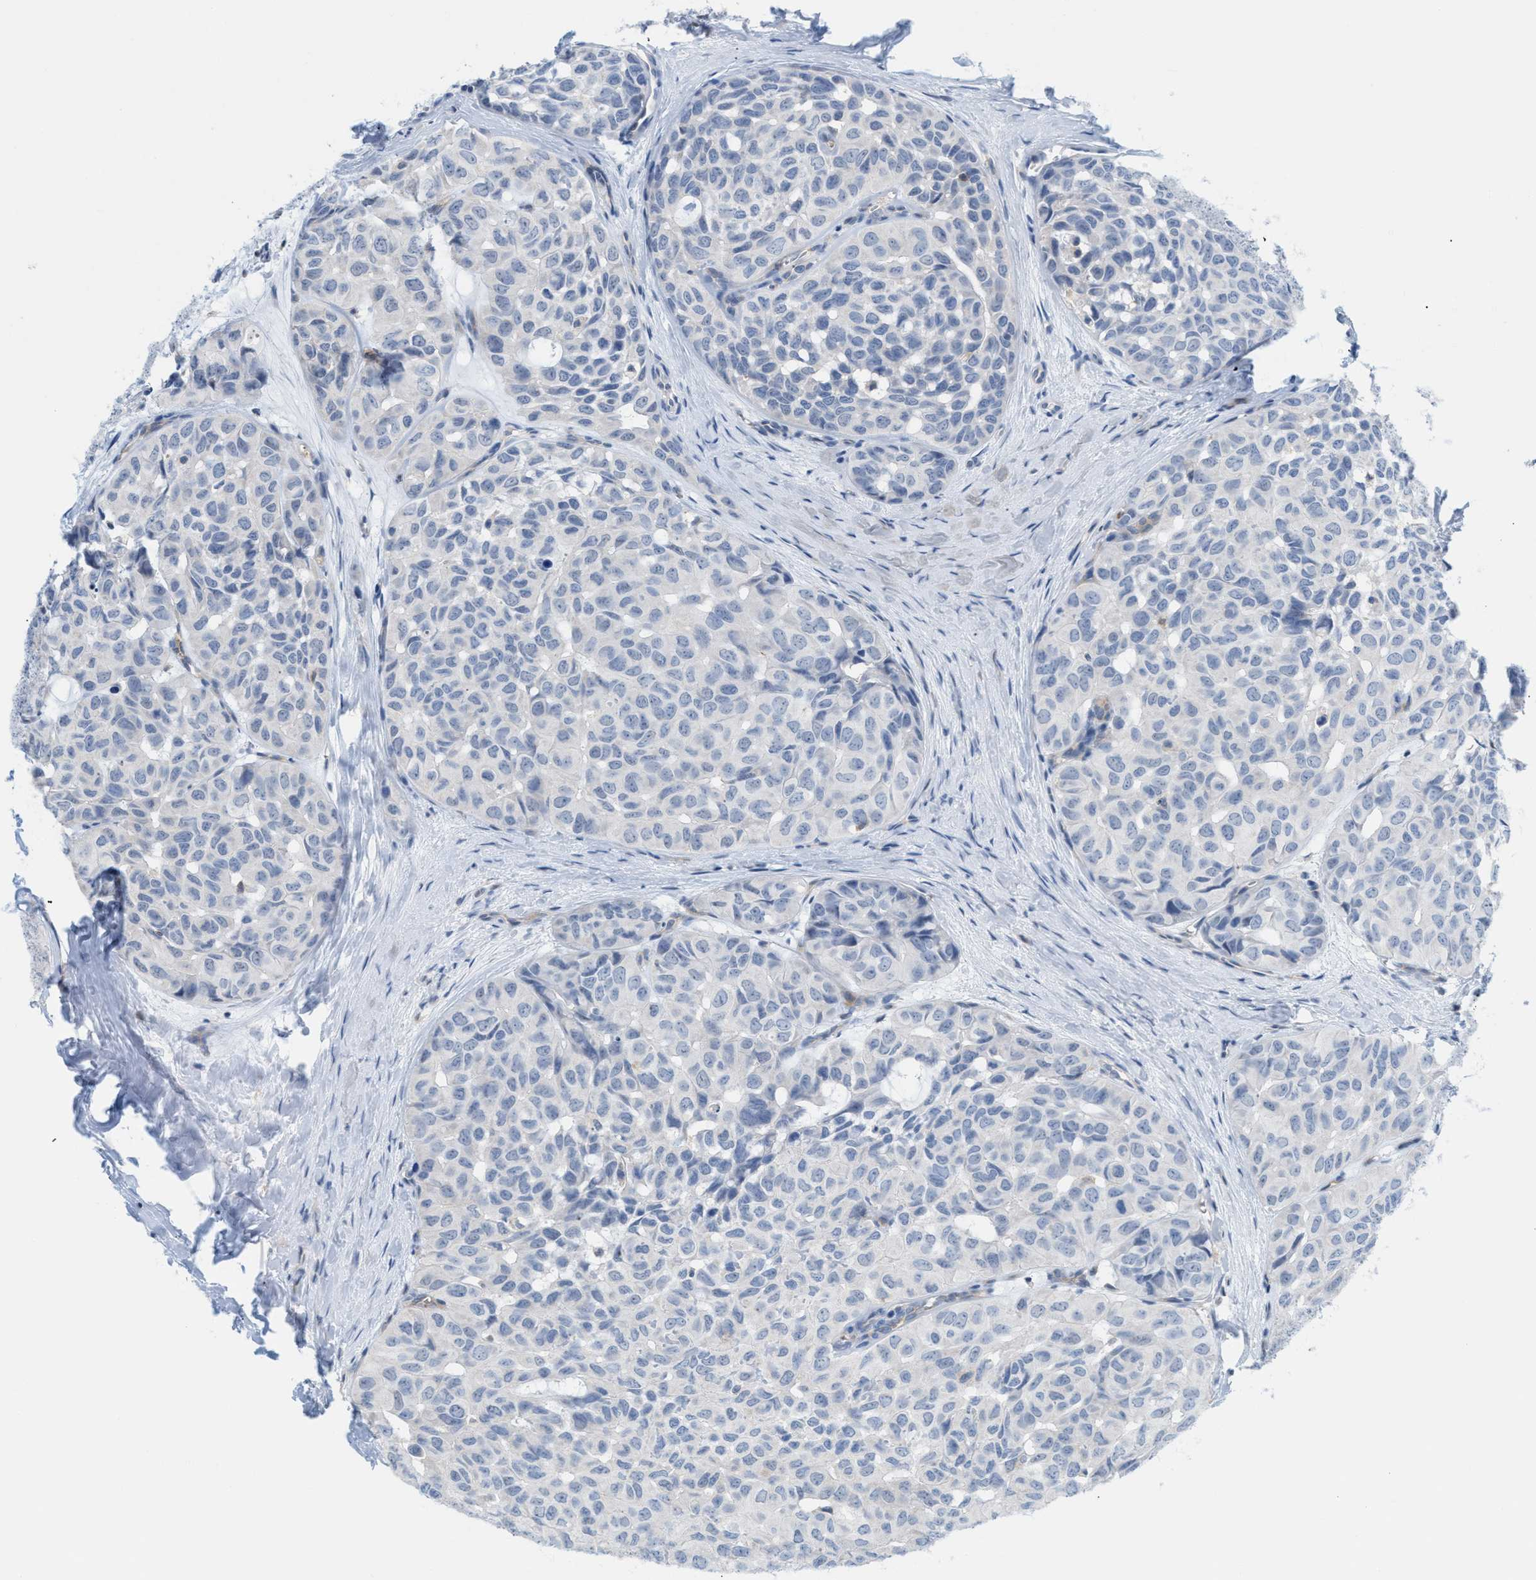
{"staining": {"intensity": "negative", "quantity": "none", "location": "none"}, "tissue": "head and neck cancer", "cell_type": "Tumor cells", "image_type": "cancer", "snomed": [{"axis": "morphology", "description": "Adenocarcinoma, NOS"}, {"axis": "topography", "description": "Salivary gland, NOS"}, {"axis": "topography", "description": "Head-Neck"}], "caption": "This is a histopathology image of immunohistochemistry staining of adenocarcinoma (head and neck), which shows no expression in tumor cells. (Brightfield microscopy of DAB immunohistochemistry (IHC) at high magnification).", "gene": "IL16", "patient": {"sex": "female", "age": 76}}